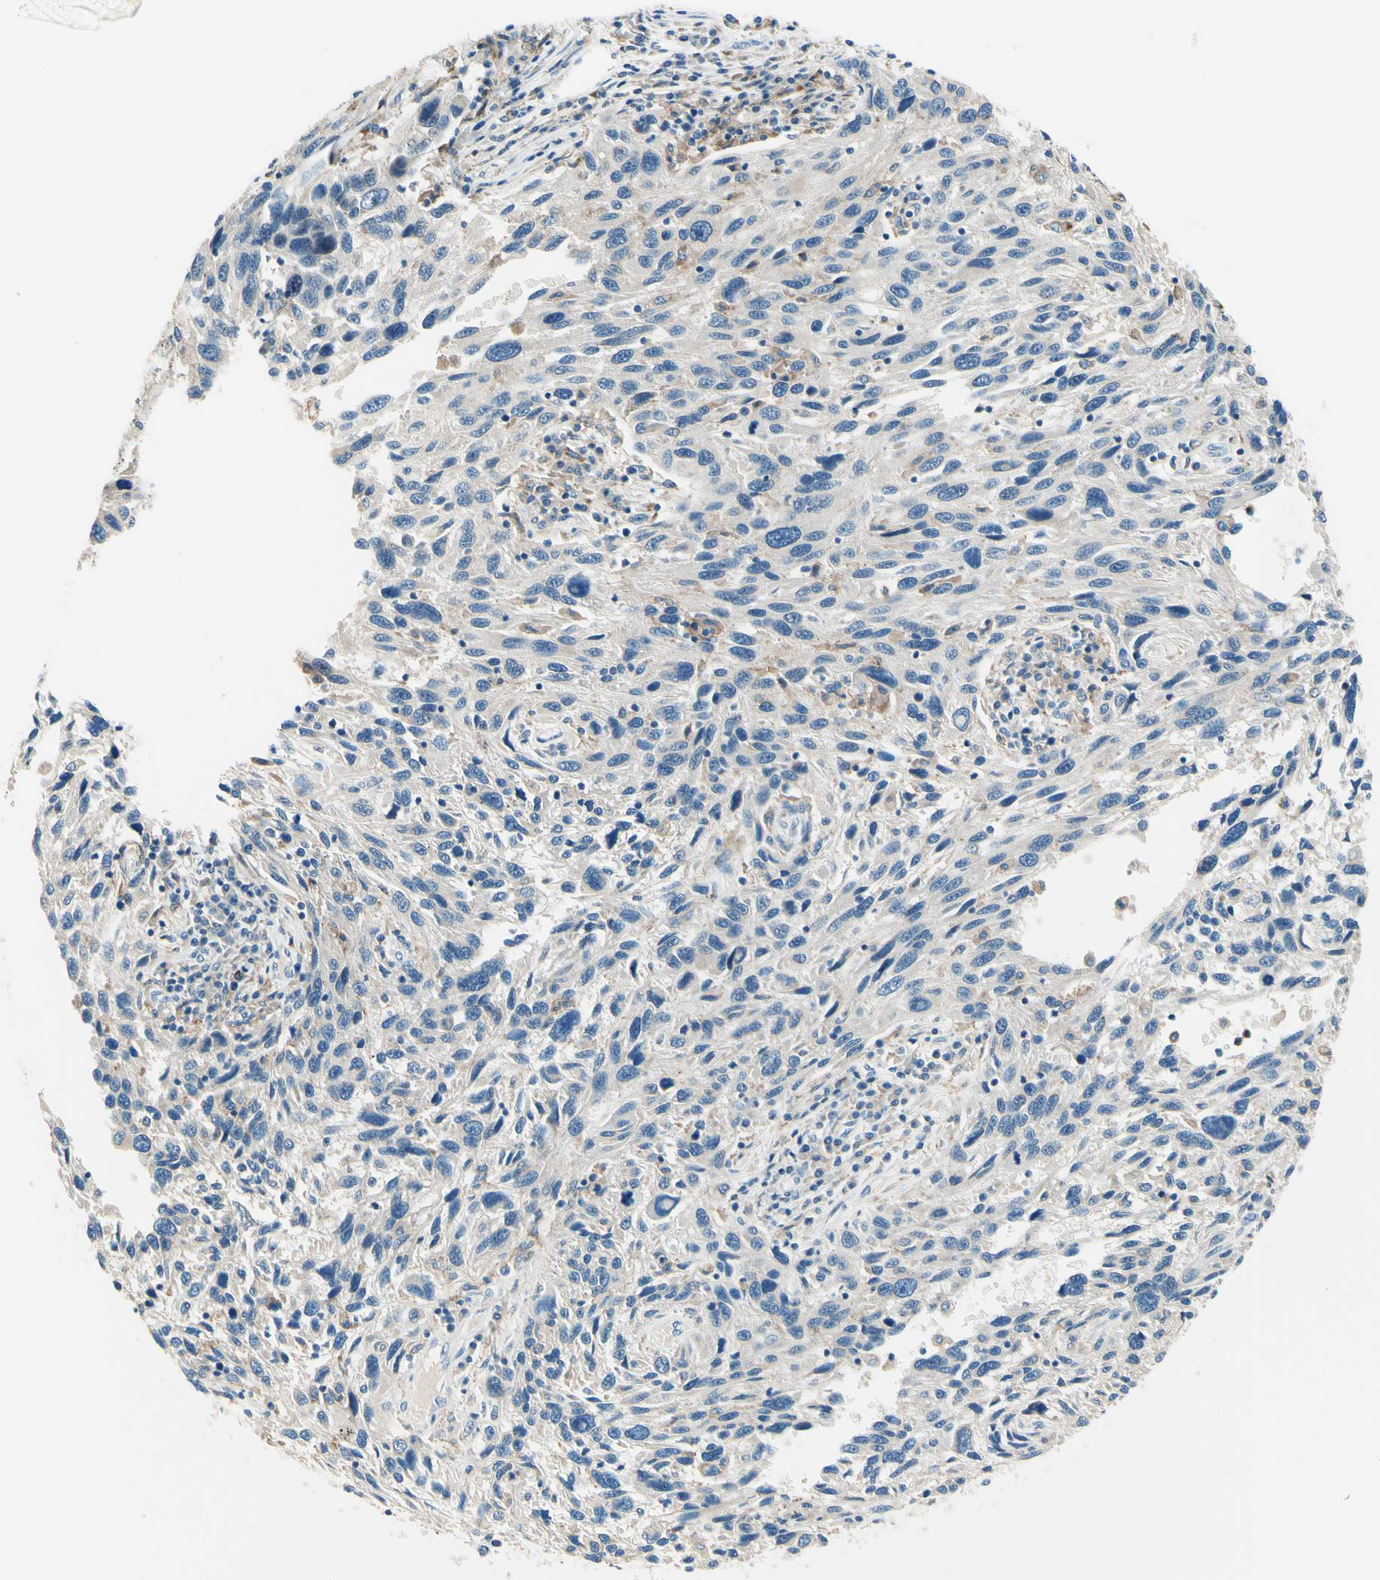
{"staining": {"intensity": "negative", "quantity": "none", "location": "none"}, "tissue": "melanoma", "cell_type": "Tumor cells", "image_type": "cancer", "snomed": [{"axis": "morphology", "description": "Malignant melanoma, NOS"}, {"axis": "topography", "description": "Skin"}], "caption": "Immunohistochemical staining of human malignant melanoma demonstrates no significant expression in tumor cells.", "gene": "SIGLEC9", "patient": {"sex": "male", "age": 53}}